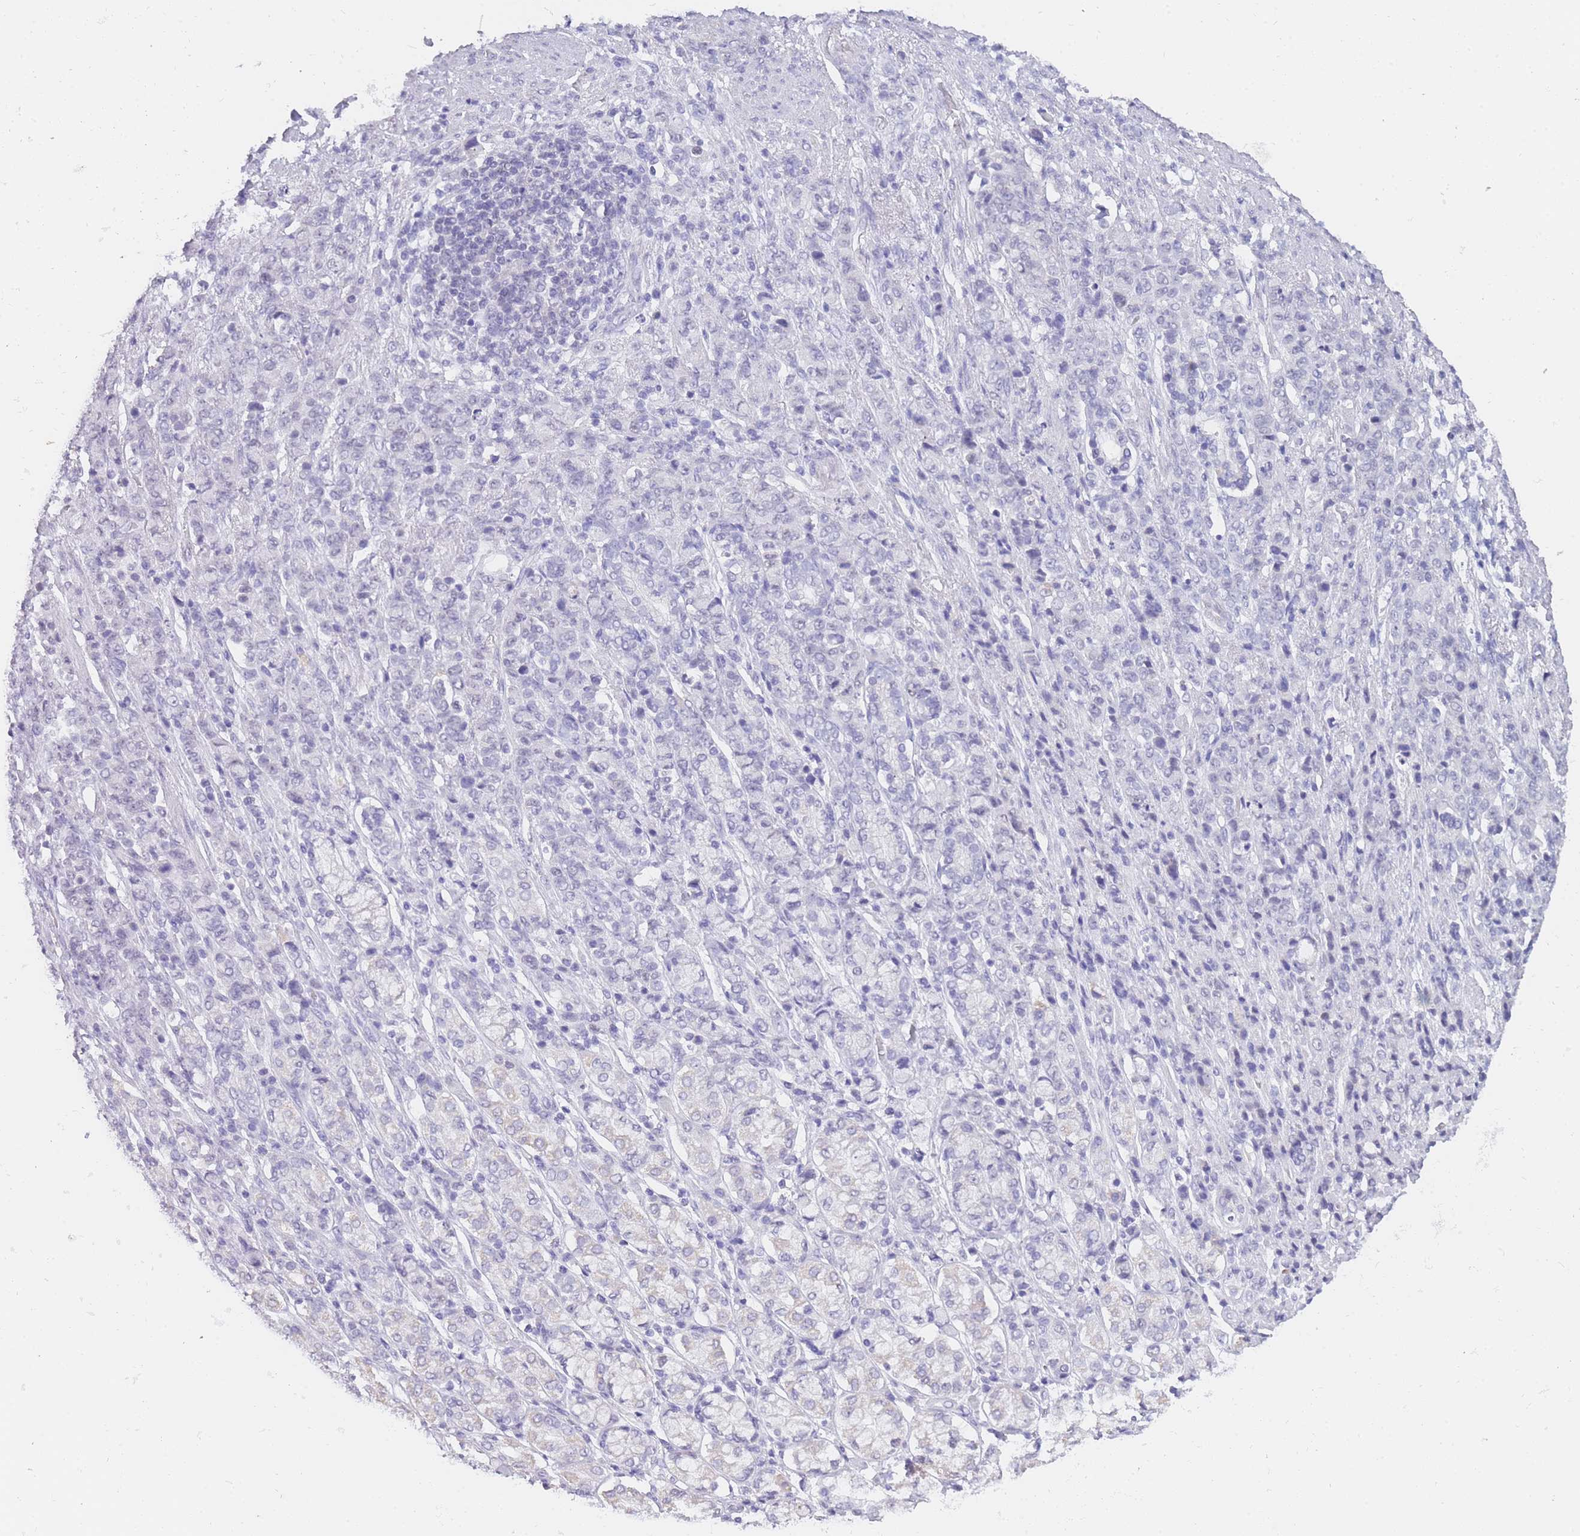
{"staining": {"intensity": "negative", "quantity": "none", "location": "none"}, "tissue": "stomach cancer", "cell_type": "Tumor cells", "image_type": "cancer", "snomed": [{"axis": "morphology", "description": "Adenocarcinoma, NOS"}, {"axis": "topography", "description": "Stomach"}], "caption": "IHC photomicrograph of neoplastic tissue: human stomach cancer stained with DAB (3,3'-diaminobenzidine) shows no significant protein positivity in tumor cells.", "gene": "FRAT2", "patient": {"sex": "female", "age": 79}}